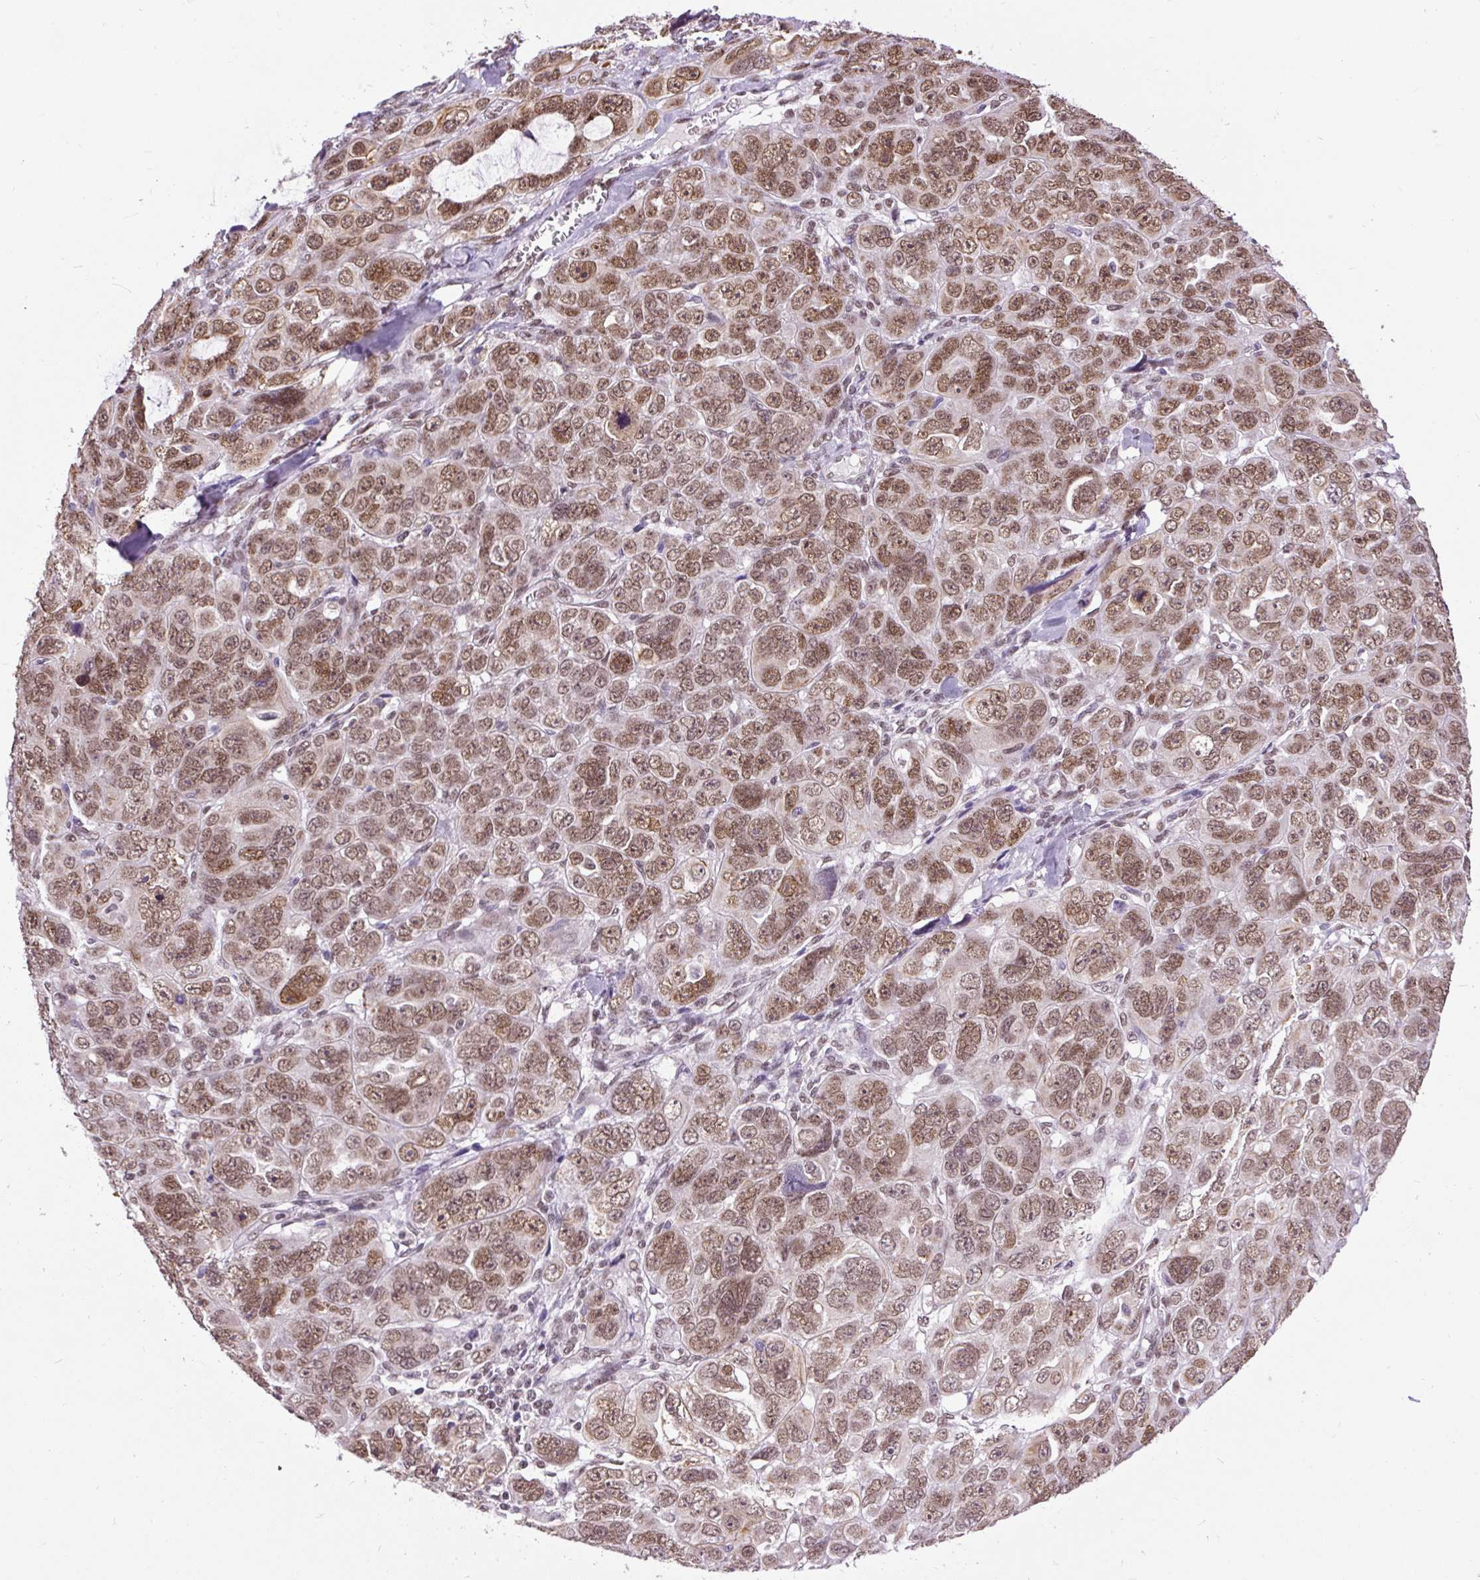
{"staining": {"intensity": "moderate", "quantity": ">75%", "location": "nuclear"}, "tissue": "ovarian cancer", "cell_type": "Tumor cells", "image_type": "cancer", "snomed": [{"axis": "morphology", "description": "Cystadenocarcinoma, serous, NOS"}, {"axis": "topography", "description": "Ovary"}], "caption": "Immunohistochemical staining of ovarian cancer displays medium levels of moderate nuclear expression in about >75% of tumor cells. The protein is shown in brown color, while the nuclei are stained blue.", "gene": "ZNF672", "patient": {"sex": "female", "age": 63}}